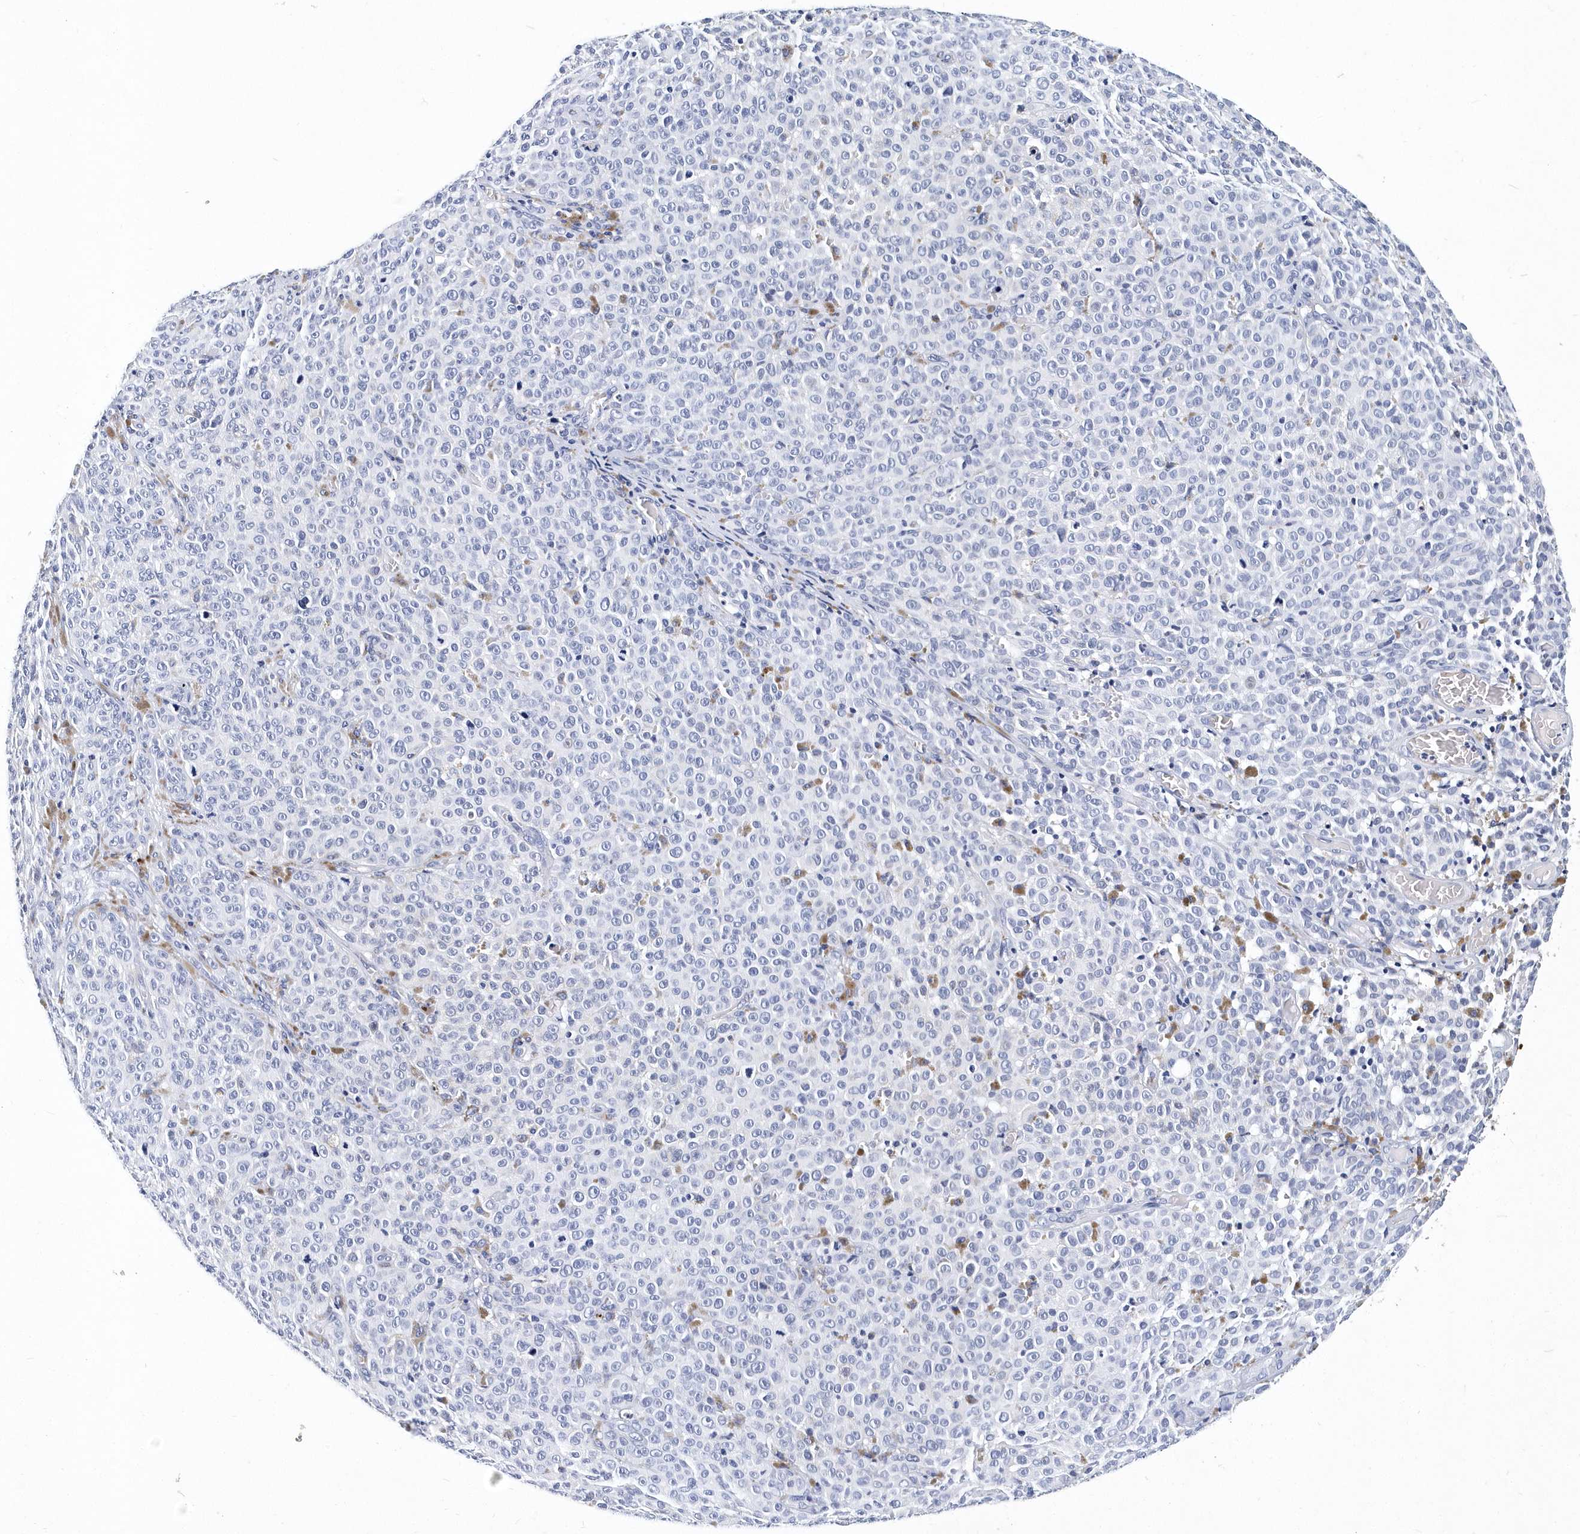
{"staining": {"intensity": "negative", "quantity": "none", "location": "none"}, "tissue": "melanoma", "cell_type": "Tumor cells", "image_type": "cancer", "snomed": [{"axis": "morphology", "description": "Malignant melanoma, NOS"}, {"axis": "topography", "description": "Skin"}], "caption": "IHC histopathology image of human malignant melanoma stained for a protein (brown), which exhibits no positivity in tumor cells.", "gene": "ITGA2B", "patient": {"sex": "female", "age": 82}}